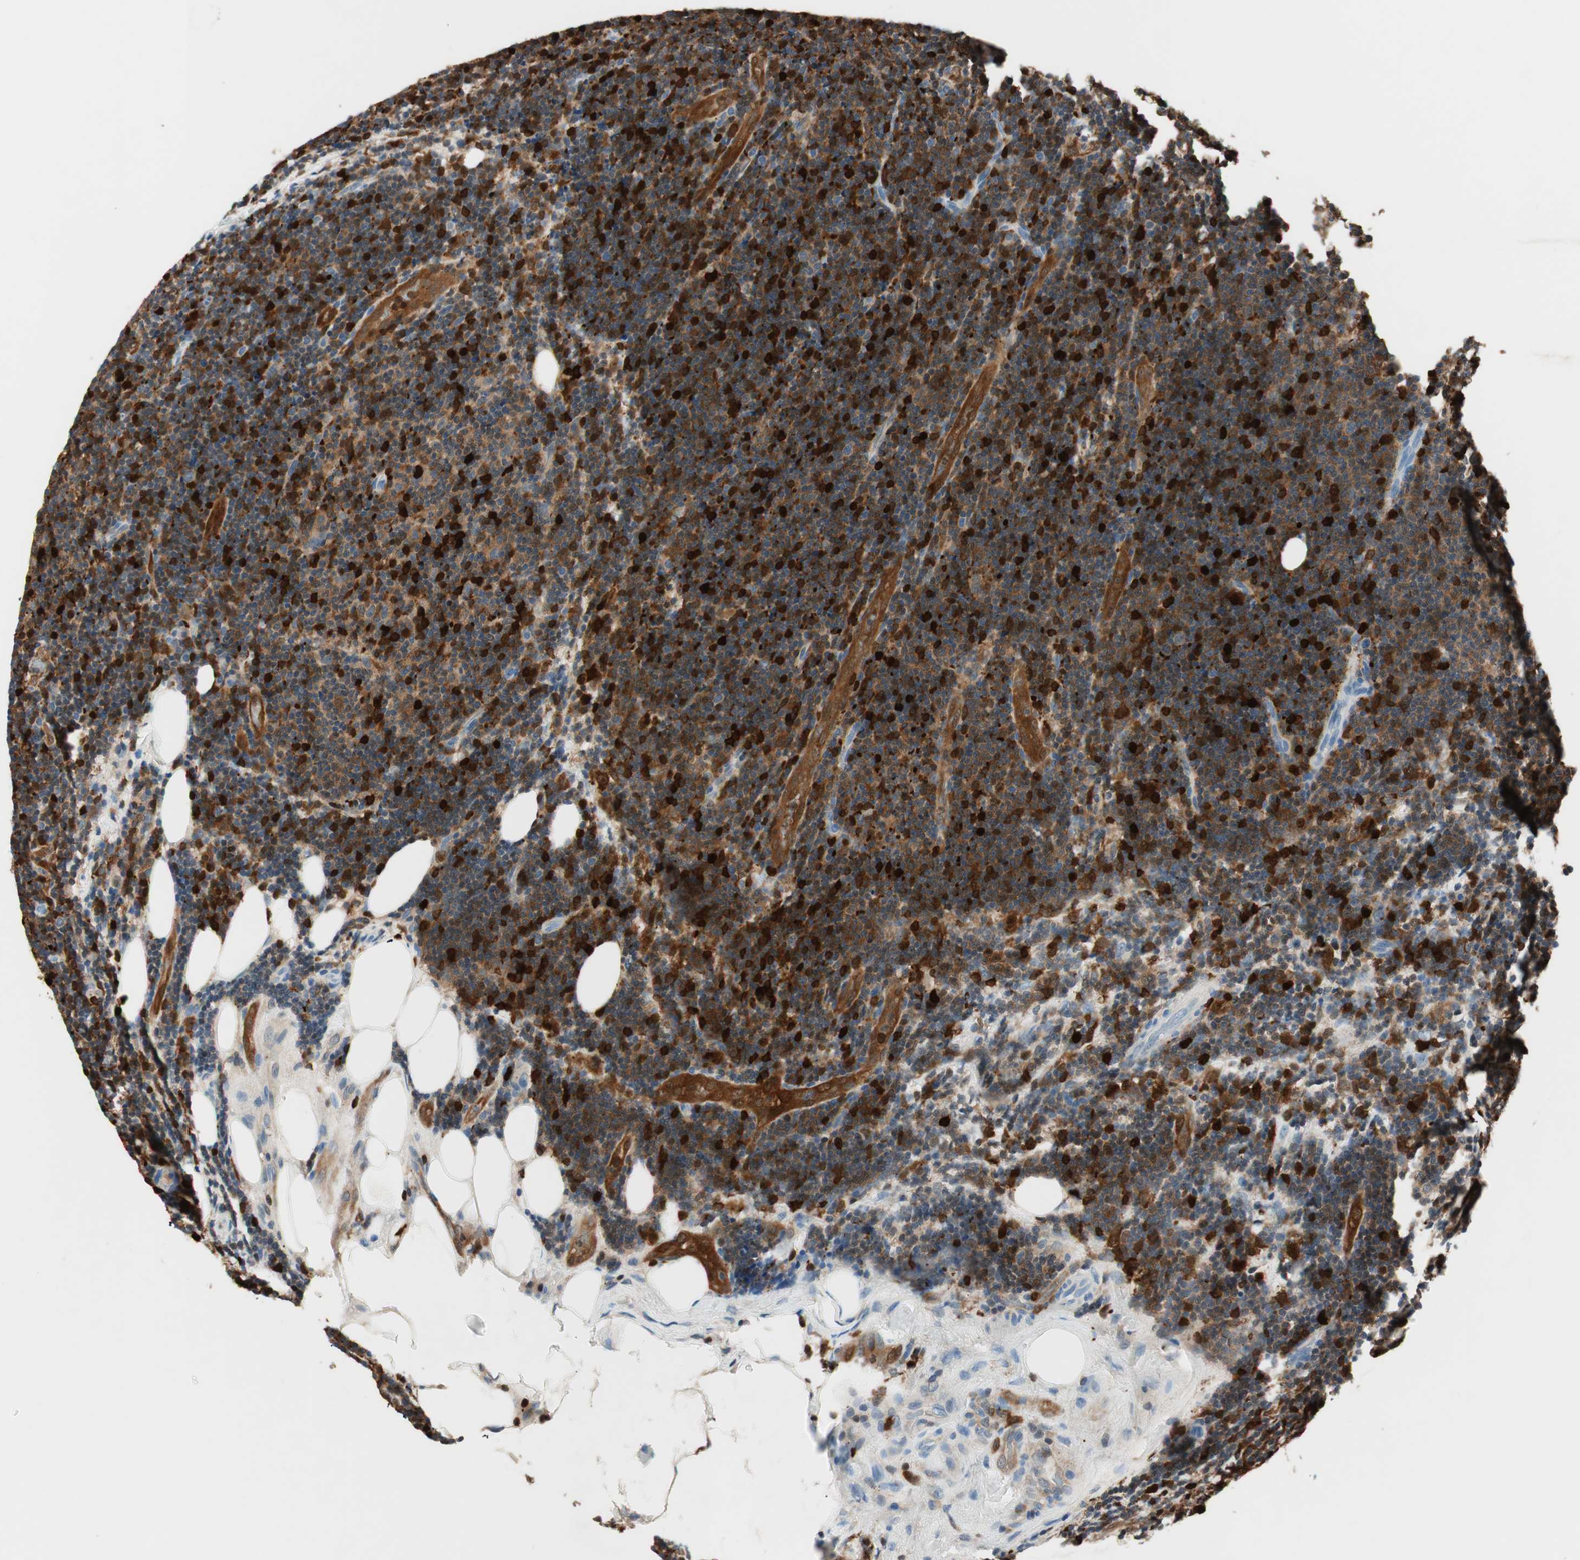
{"staining": {"intensity": "strong", "quantity": ">75%", "location": "cytoplasmic/membranous,nuclear"}, "tissue": "lymphoma", "cell_type": "Tumor cells", "image_type": "cancer", "snomed": [{"axis": "morphology", "description": "Malignant lymphoma, non-Hodgkin's type, Low grade"}, {"axis": "topography", "description": "Lymph node"}], "caption": "This micrograph demonstrates immunohistochemistry staining of low-grade malignant lymphoma, non-Hodgkin's type, with high strong cytoplasmic/membranous and nuclear positivity in about >75% of tumor cells.", "gene": "COTL1", "patient": {"sex": "male", "age": 83}}